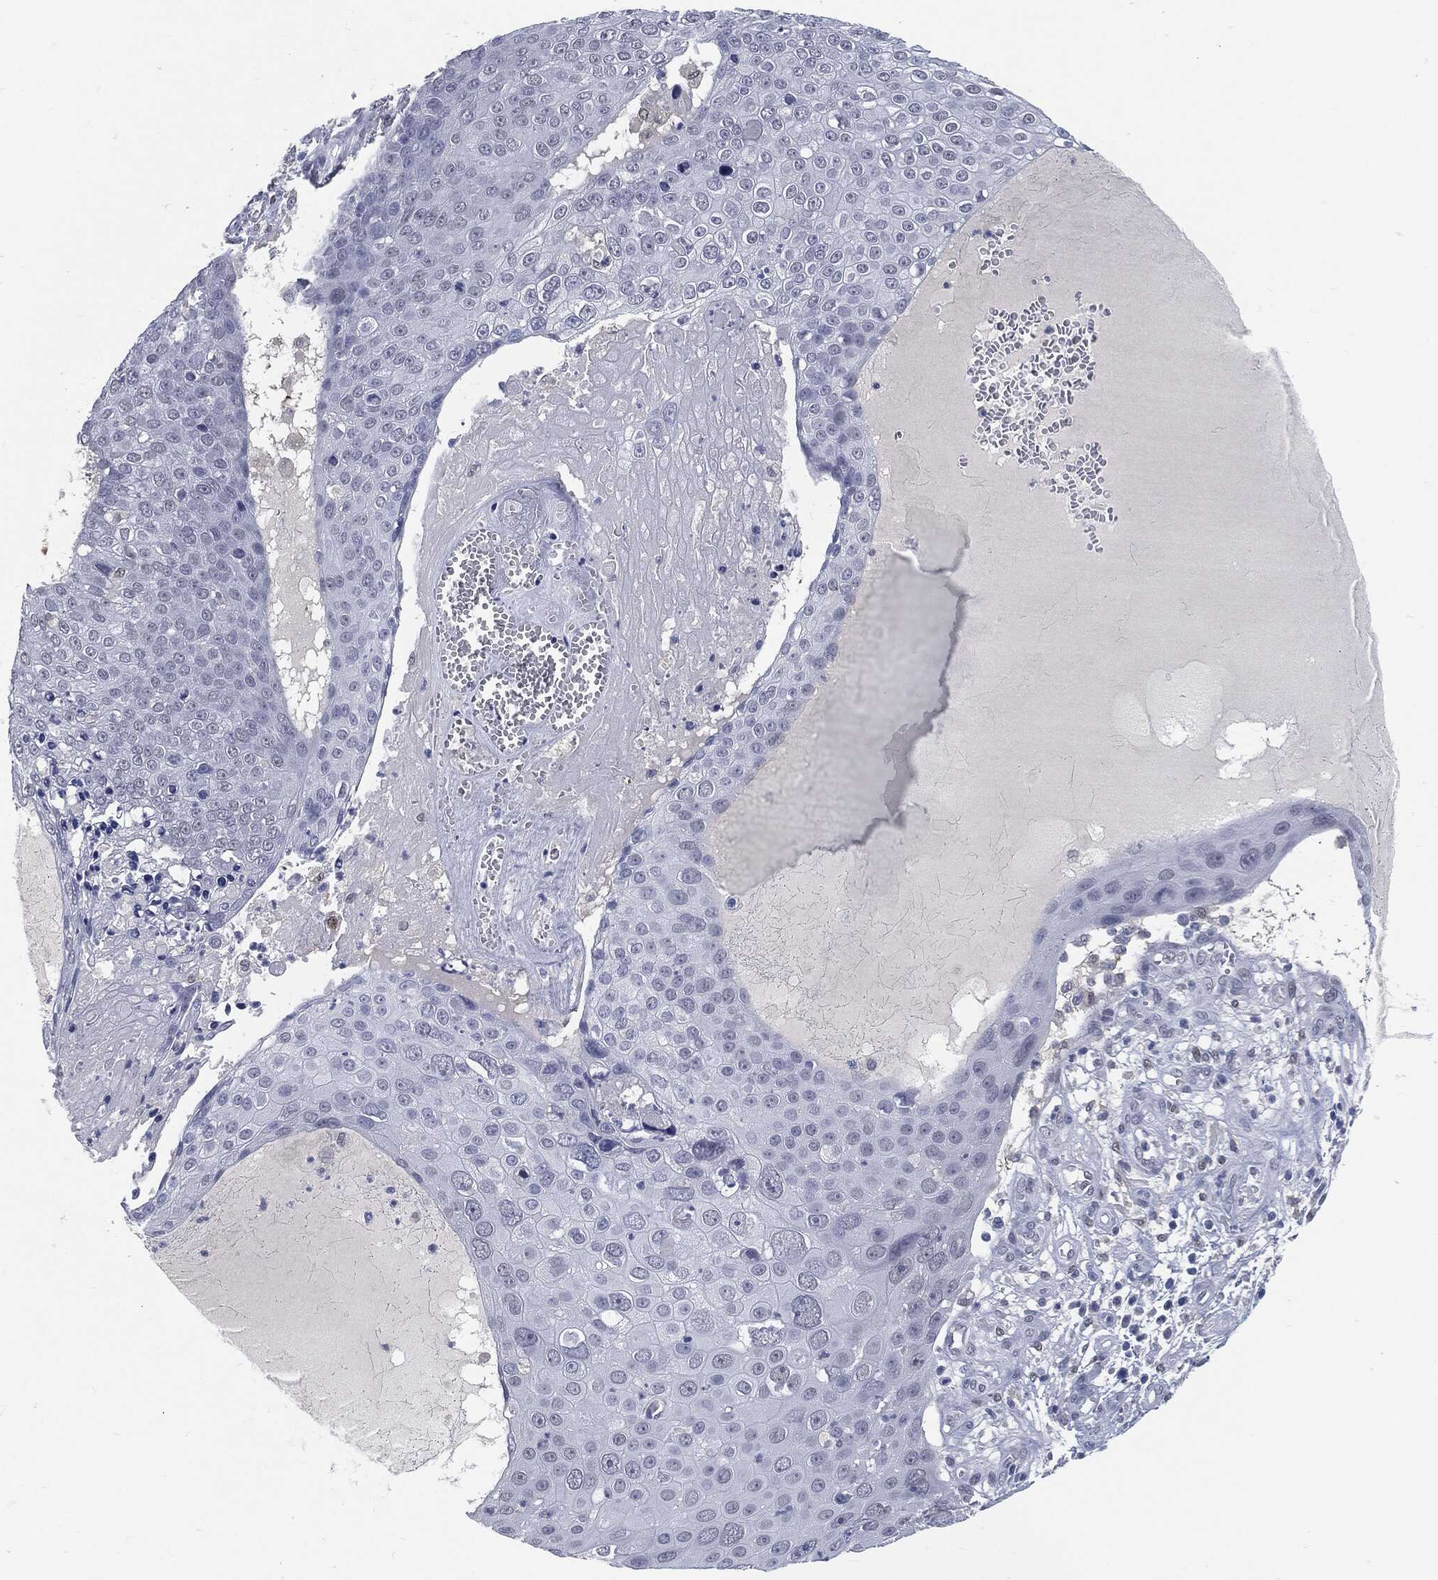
{"staining": {"intensity": "negative", "quantity": "none", "location": "none"}, "tissue": "skin cancer", "cell_type": "Tumor cells", "image_type": "cancer", "snomed": [{"axis": "morphology", "description": "Squamous cell carcinoma, NOS"}, {"axis": "topography", "description": "Skin"}], "caption": "Tumor cells are negative for brown protein staining in skin squamous cell carcinoma.", "gene": "PROM1", "patient": {"sex": "male", "age": 71}}